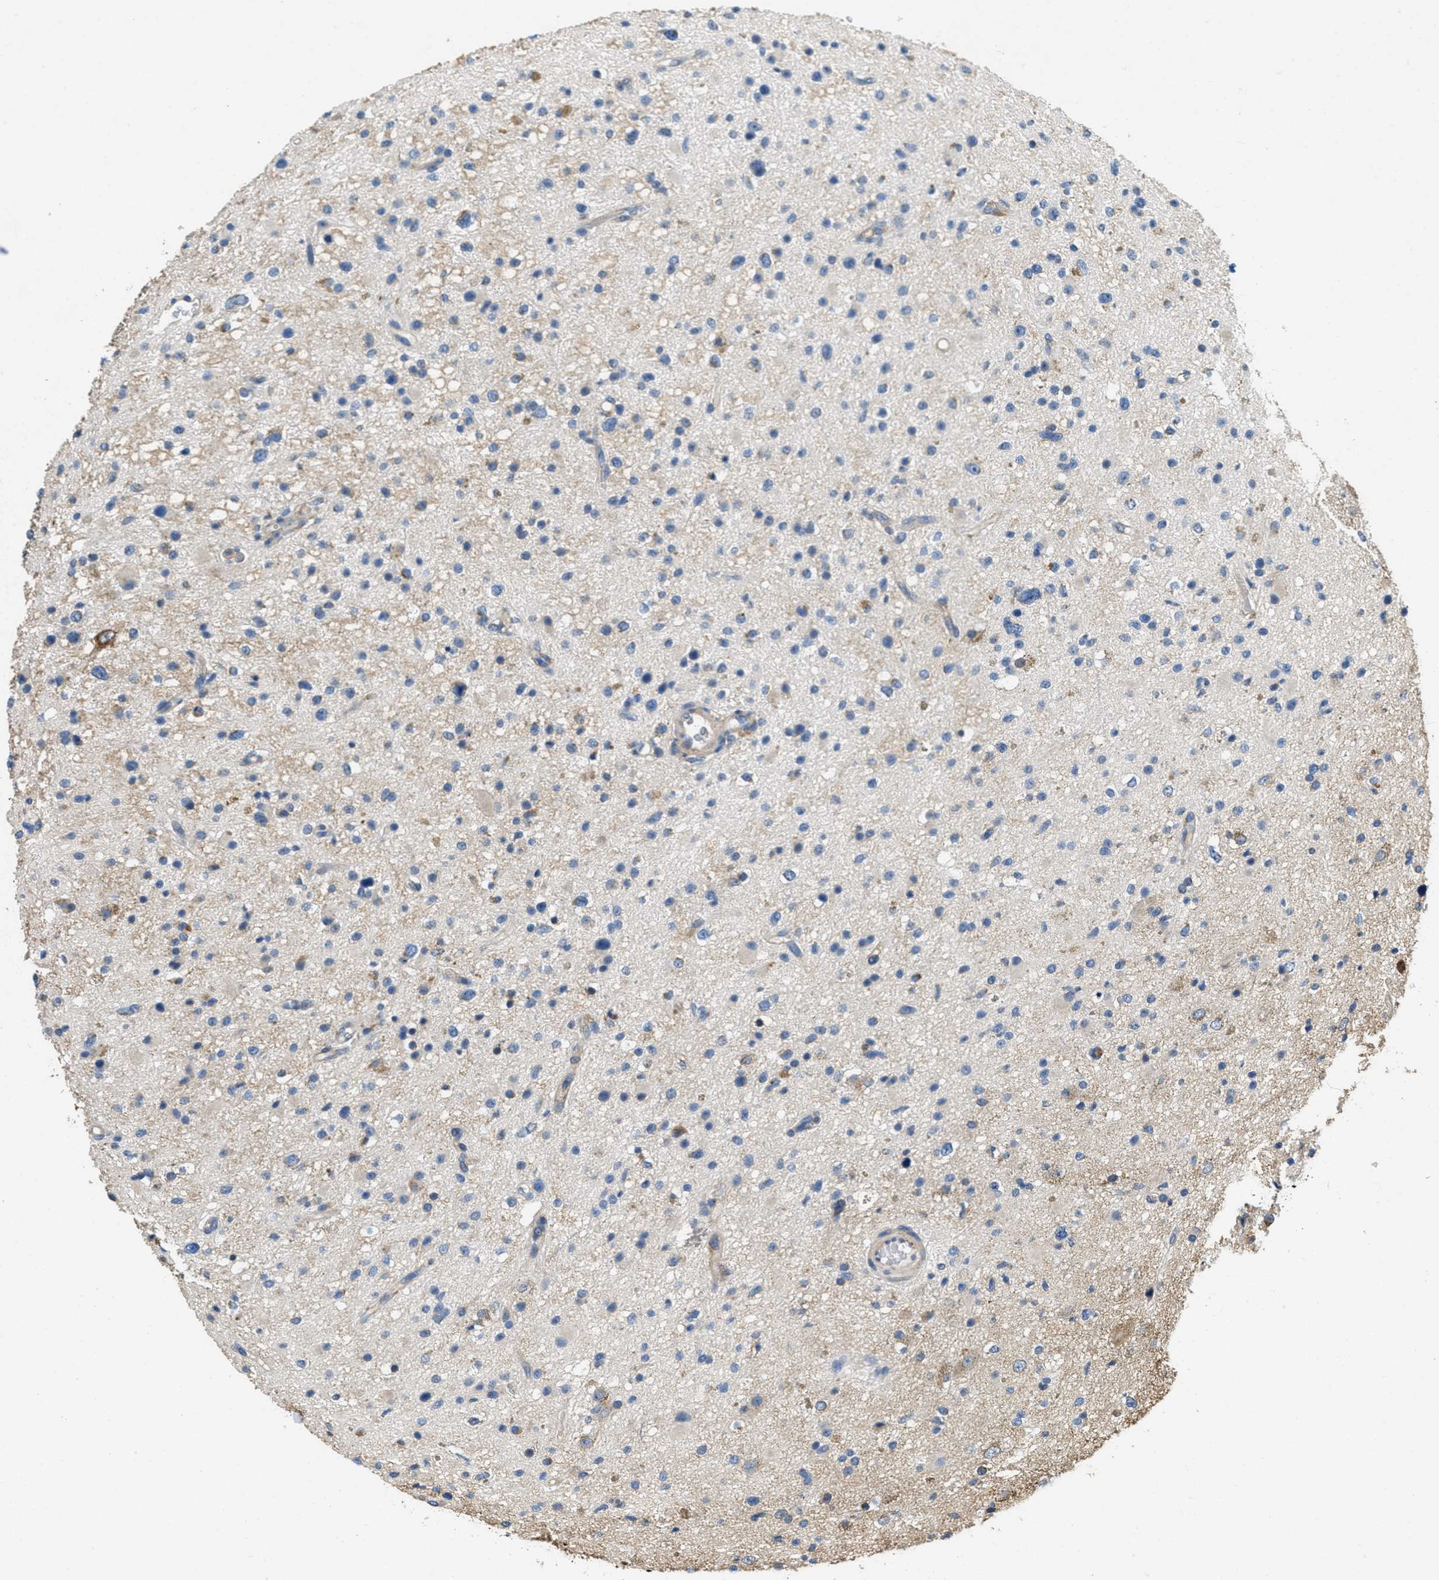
{"staining": {"intensity": "negative", "quantity": "none", "location": "none"}, "tissue": "glioma", "cell_type": "Tumor cells", "image_type": "cancer", "snomed": [{"axis": "morphology", "description": "Glioma, malignant, High grade"}, {"axis": "topography", "description": "Brain"}], "caption": "This image is of glioma stained with IHC to label a protein in brown with the nuclei are counter-stained blue. There is no expression in tumor cells.", "gene": "TOMM70", "patient": {"sex": "male", "age": 33}}